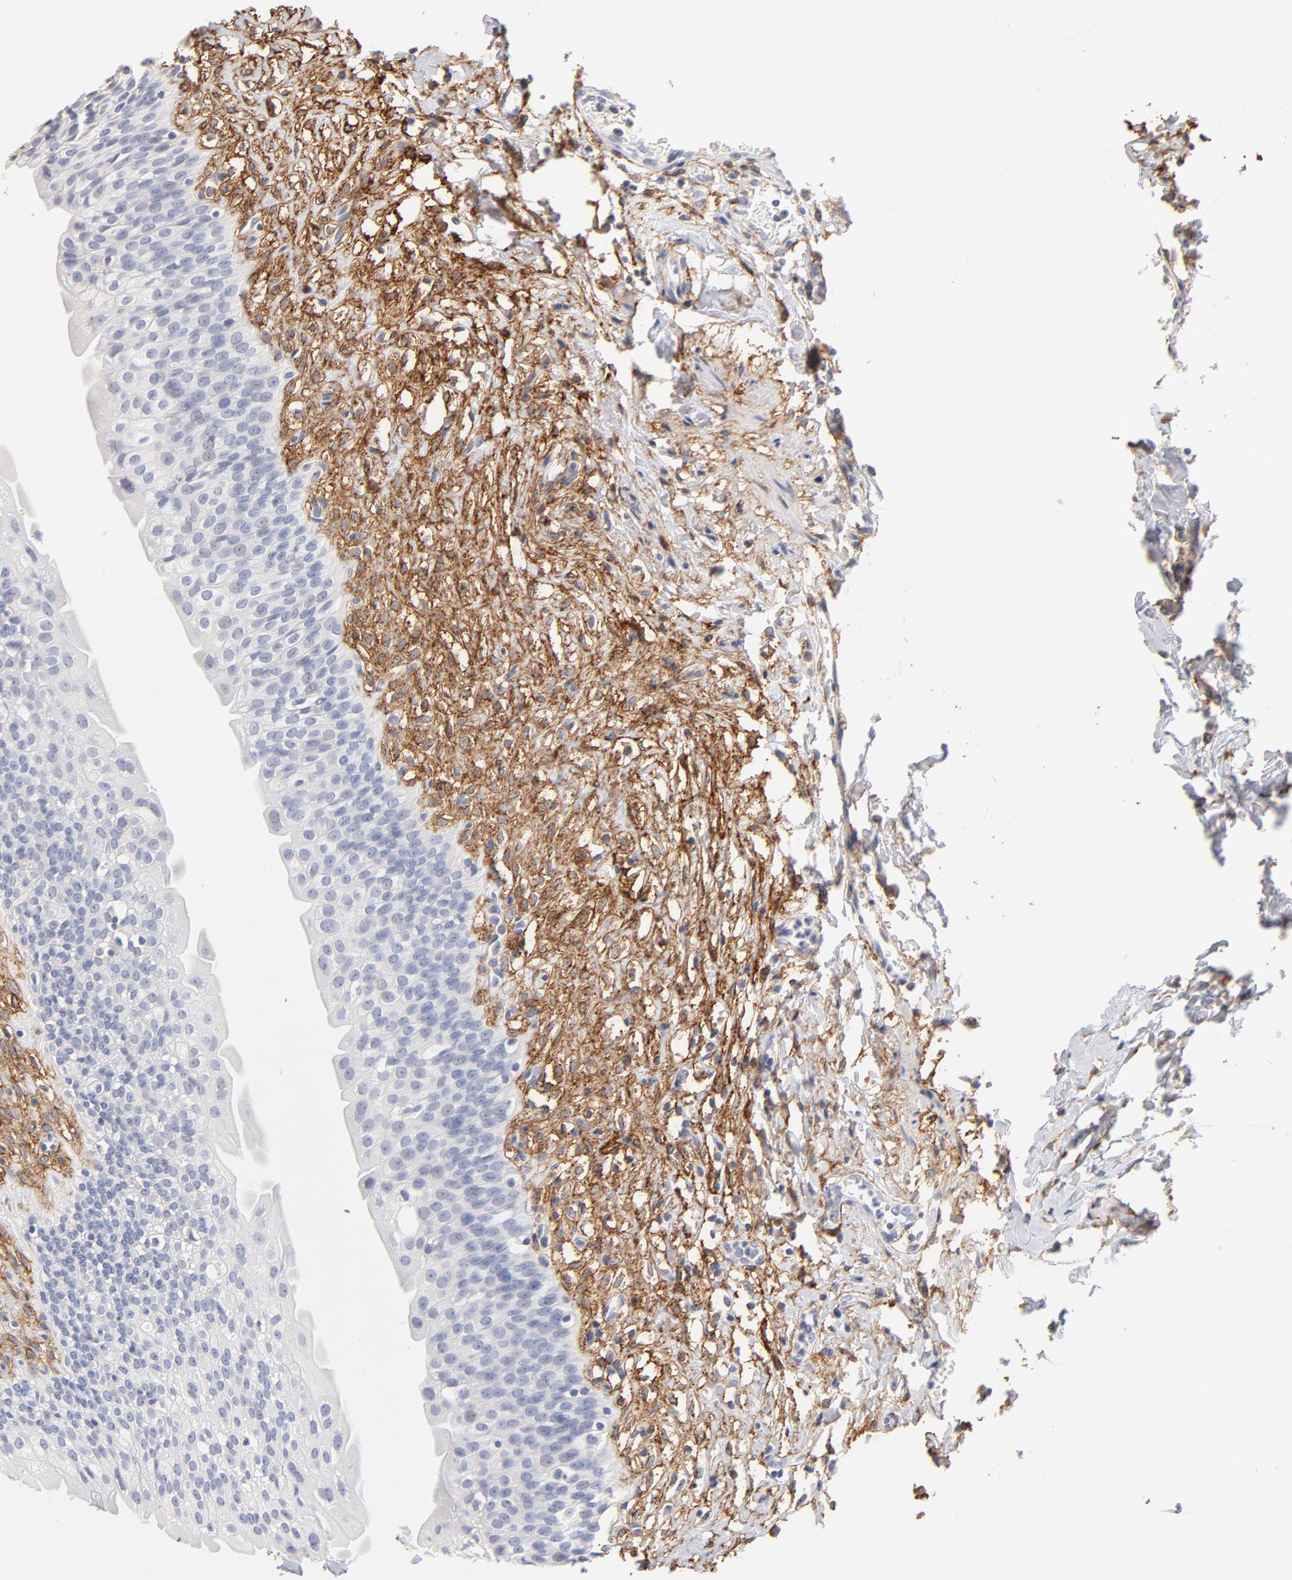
{"staining": {"intensity": "negative", "quantity": "none", "location": "none"}, "tissue": "urinary bladder", "cell_type": "Urothelial cells", "image_type": "normal", "snomed": [{"axis": "morphology", "description": "Normal tissue, NOS"}, {"axis": "topography", "description": "Urinary bladder"}], "caption": "Immunohistochemical staining of unremarkable urinary bladder reveals no significant expression in urothelial cells.", "gene": "ITGA8", "patient": {"sex": "female", "age": 80}}